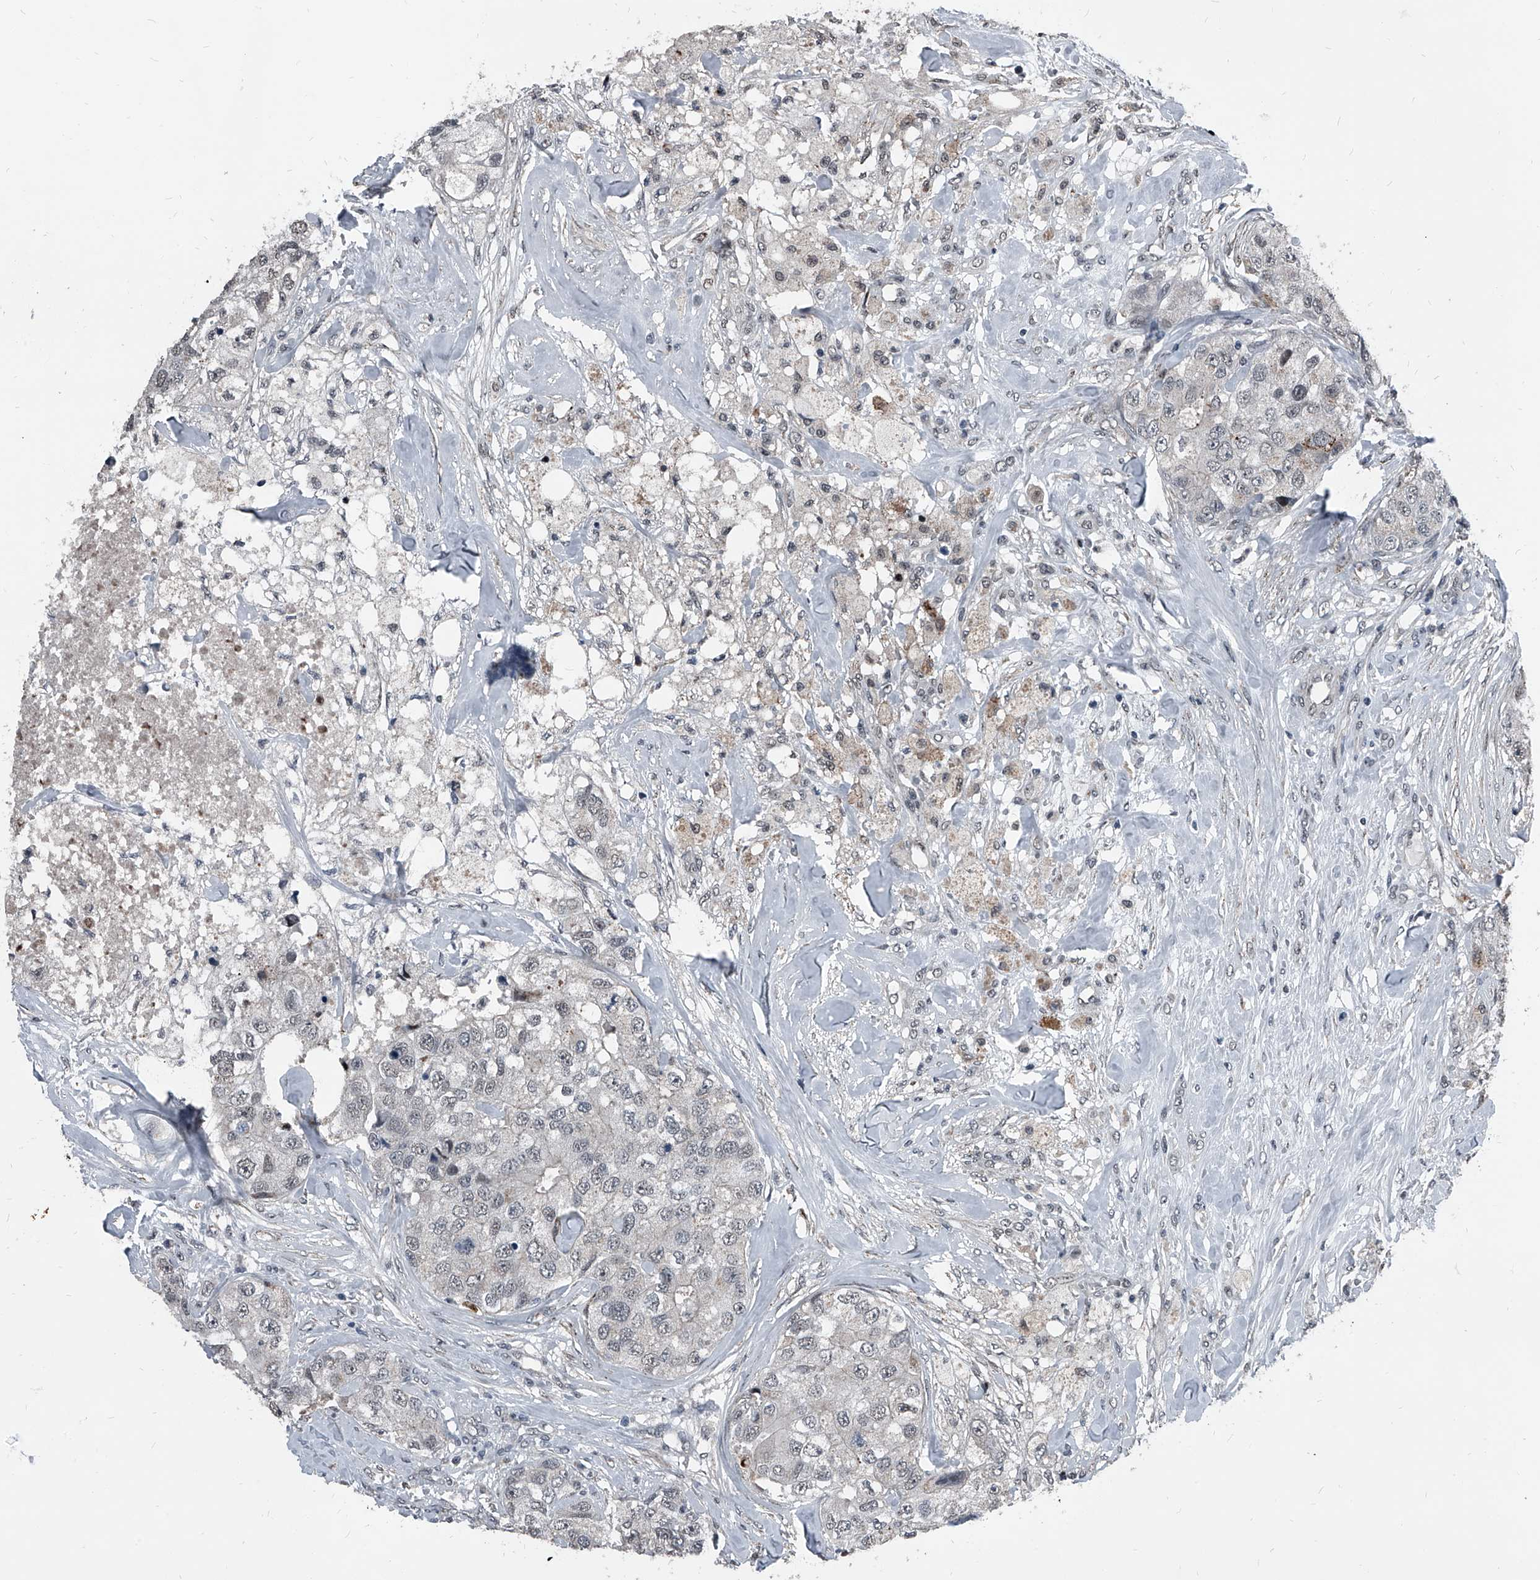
{"staining": {"intensity": "negative", "quantity": "none", "location": "none"}, "tissue": "breast cancer", "cell_type": "Tumor cells", "image_type": "cancer", "snomed": [{"axis": "morphology", "description": "Duct carcinoma"}, {"axis": "topography", "description": "Breast"}], "caption": "Tumor cells are negative for protein expression in human breast cancer (invasive ductal carcinoma).", "gene": "MEN1", "patient": {"sex": "female", "age": 62}}